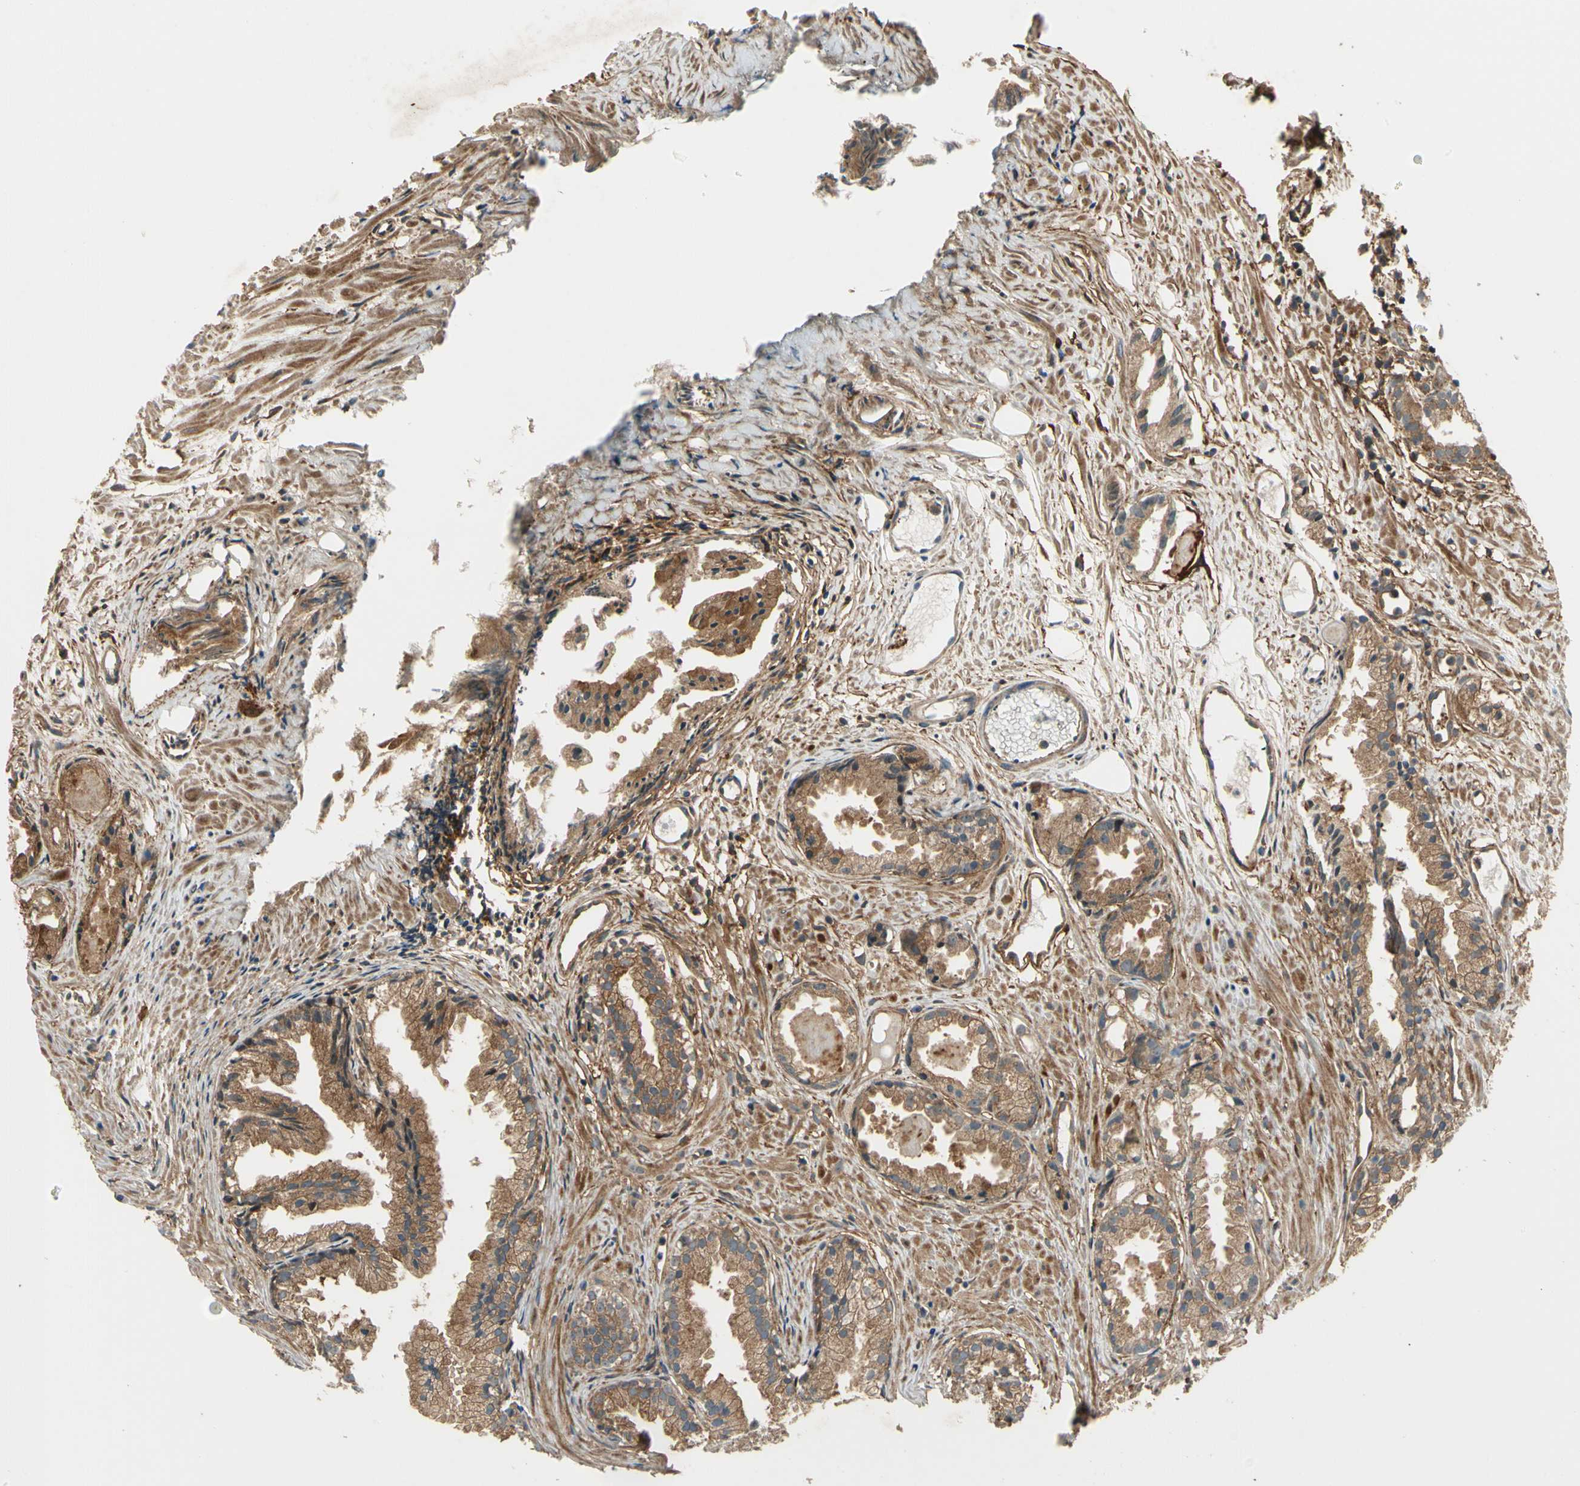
{"staining": {"intensity": "strong", "quantity": ">75%", "location": "cytoplasmic/membranous"}, "tissue": "prostate cancer", "cell_type": "Tumor cells", "image_type": "cancer", "snomed": [{"axis": "morphology", "description": "Adenocarcinoma, Low grade"}, {"axis": "topography", "description": "Prostate"}], "caption": "High-power microscopy captured an immunohistochemistry (IHC) micrograph of prostate cancer, revealing strong cytoplasmic/membranous positivity in about >75% of tumor cells. (DAB = brown stain, brightfield microscopy at high magnification).", "gene": "FKBP15", "patient": {"sex": "male", "age": 72}}